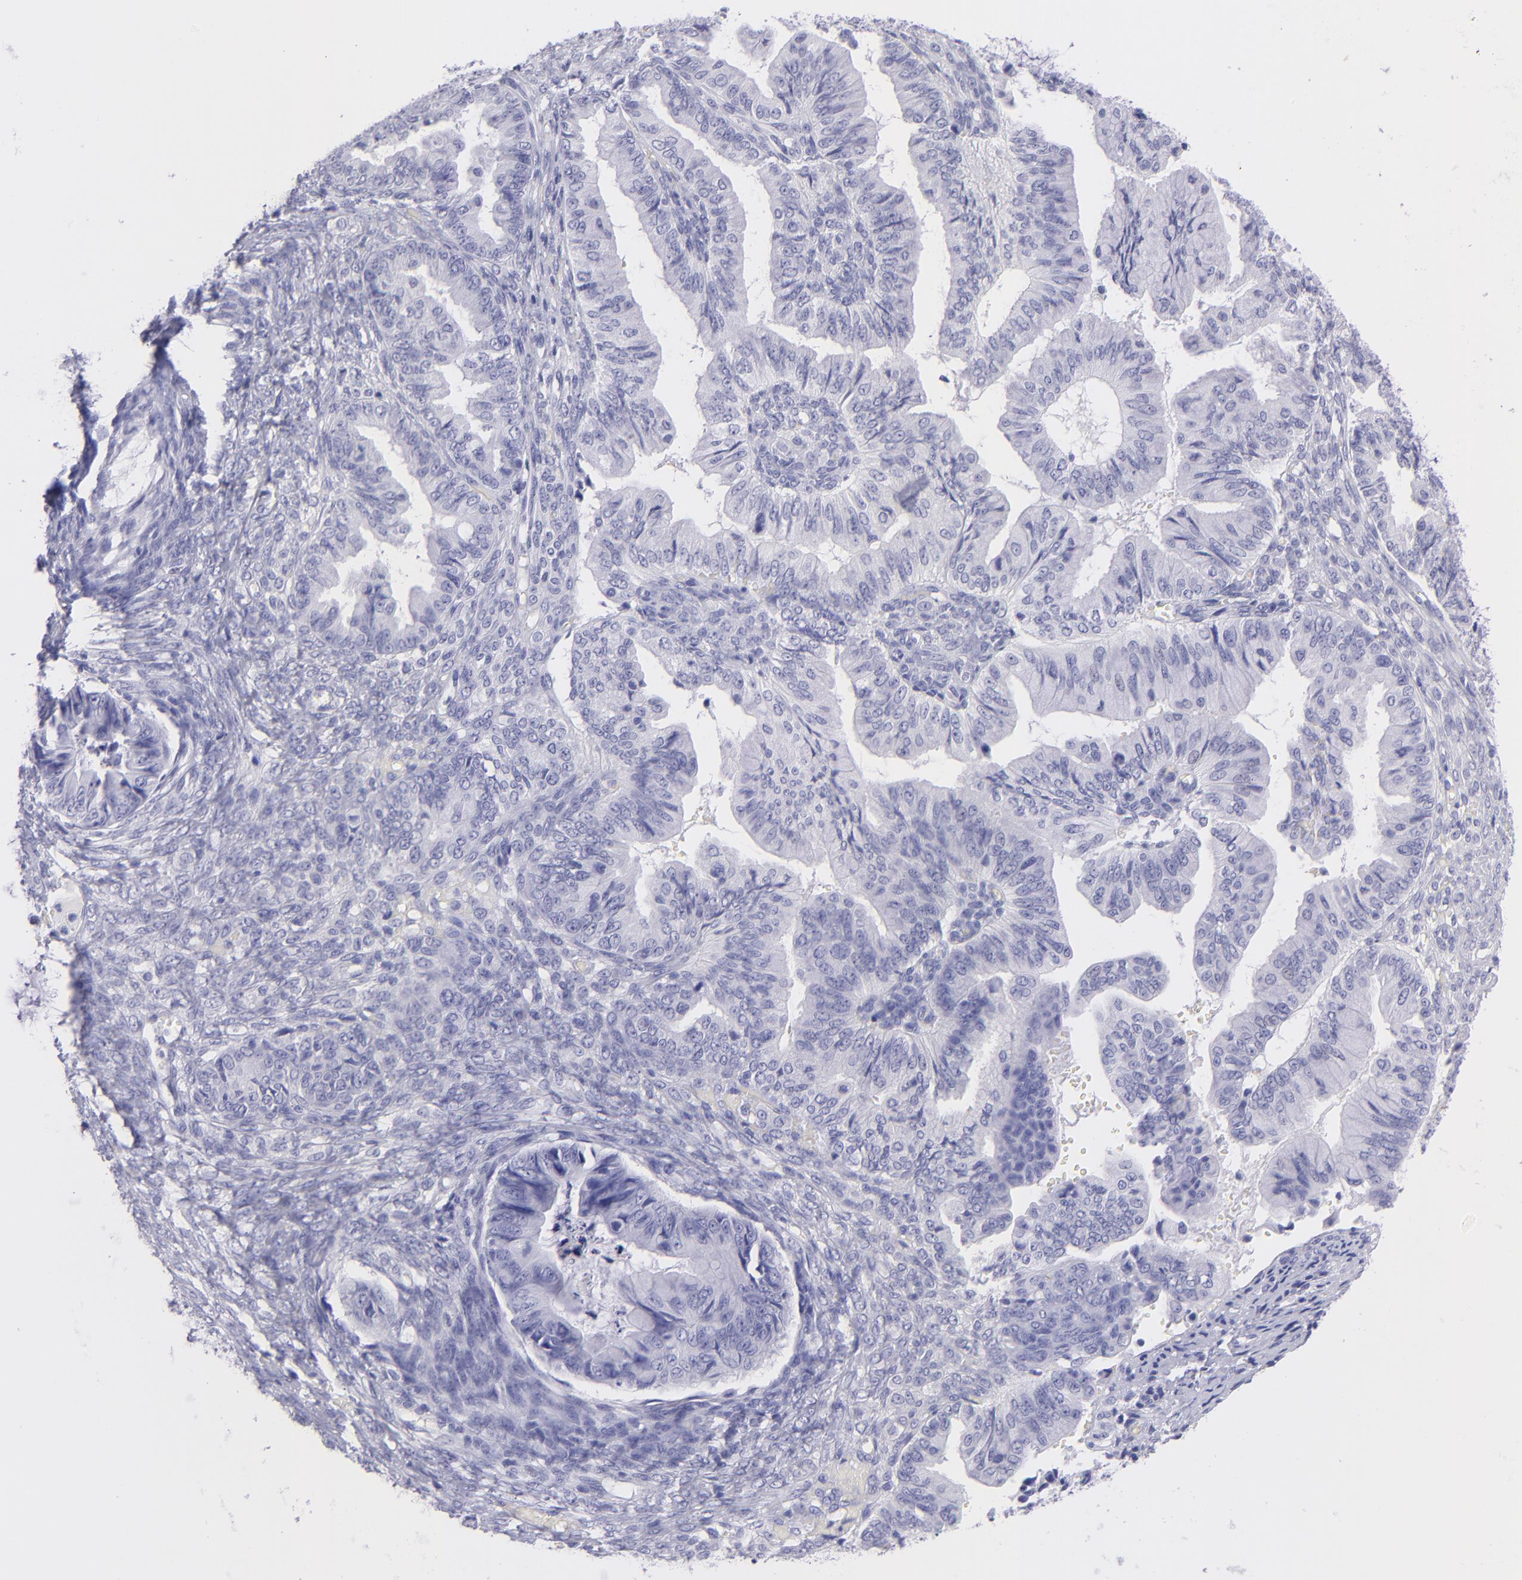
{"staining": {"intensity": "negative", "quantity": "none", "location": "none"}, "tissue": "ovarian cancer", "cell_type": "Tumor cells", "image_type": "cancer", "snomed": [{"axis": "morphology", "description": "Cystadenocarcinoma, mucinous, NOS"}, {"axis": "topography", "description": "Ovary"}], "caption": "Tumor cells show no significant expression in ovarian cancer.", "gene": "CNP", "patient": {"sex": "female", "age": 36}}